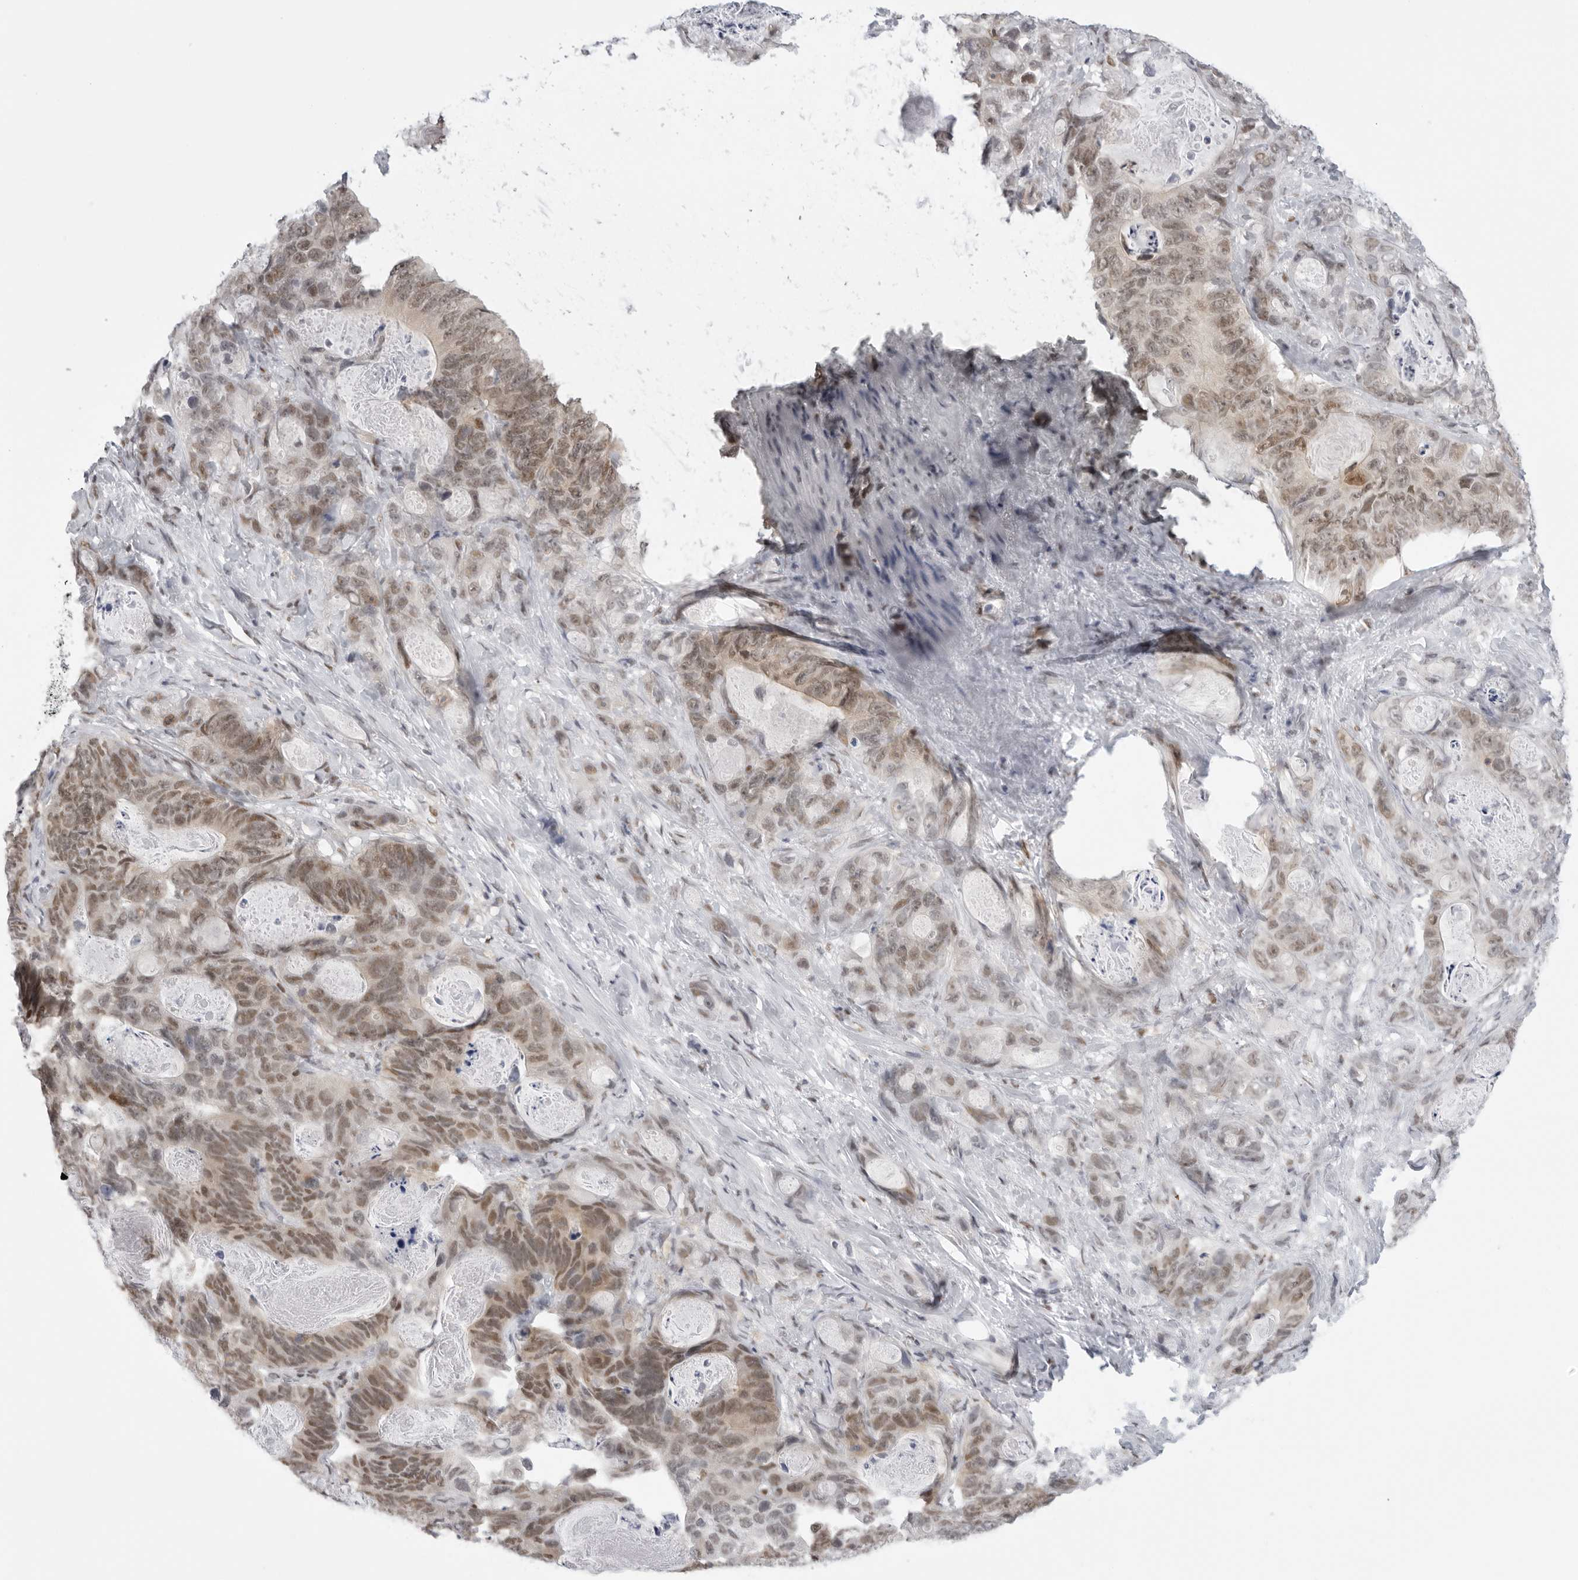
{"staining": {"intensity": "moderate", "quantity": ">75%", "location": "nuclear"}, "tissue": "stomach cancer", "cell_type": "Tumor cells", "image_type": "cancer", "snomed": [{"axis": "morphology", "description": "Normal tissue, NOS"}, {"axis": "morphology", "description": "Adenocarcinoma, NOS"}, {"axis": "topography", "description": "Stomach"}], "caption": "Immunohistochemistry (IHC) histopathology image of neoplastic tissue: human stomach adenocarcinoma stained using immunohistochemistry reveals medium levels of moderate protein expression localized specifically in the nuclear of tumor cells, appearing as a nuclear brown color.", "gene": "RPA2", "patient": {"sex": "female", "age": 89}}